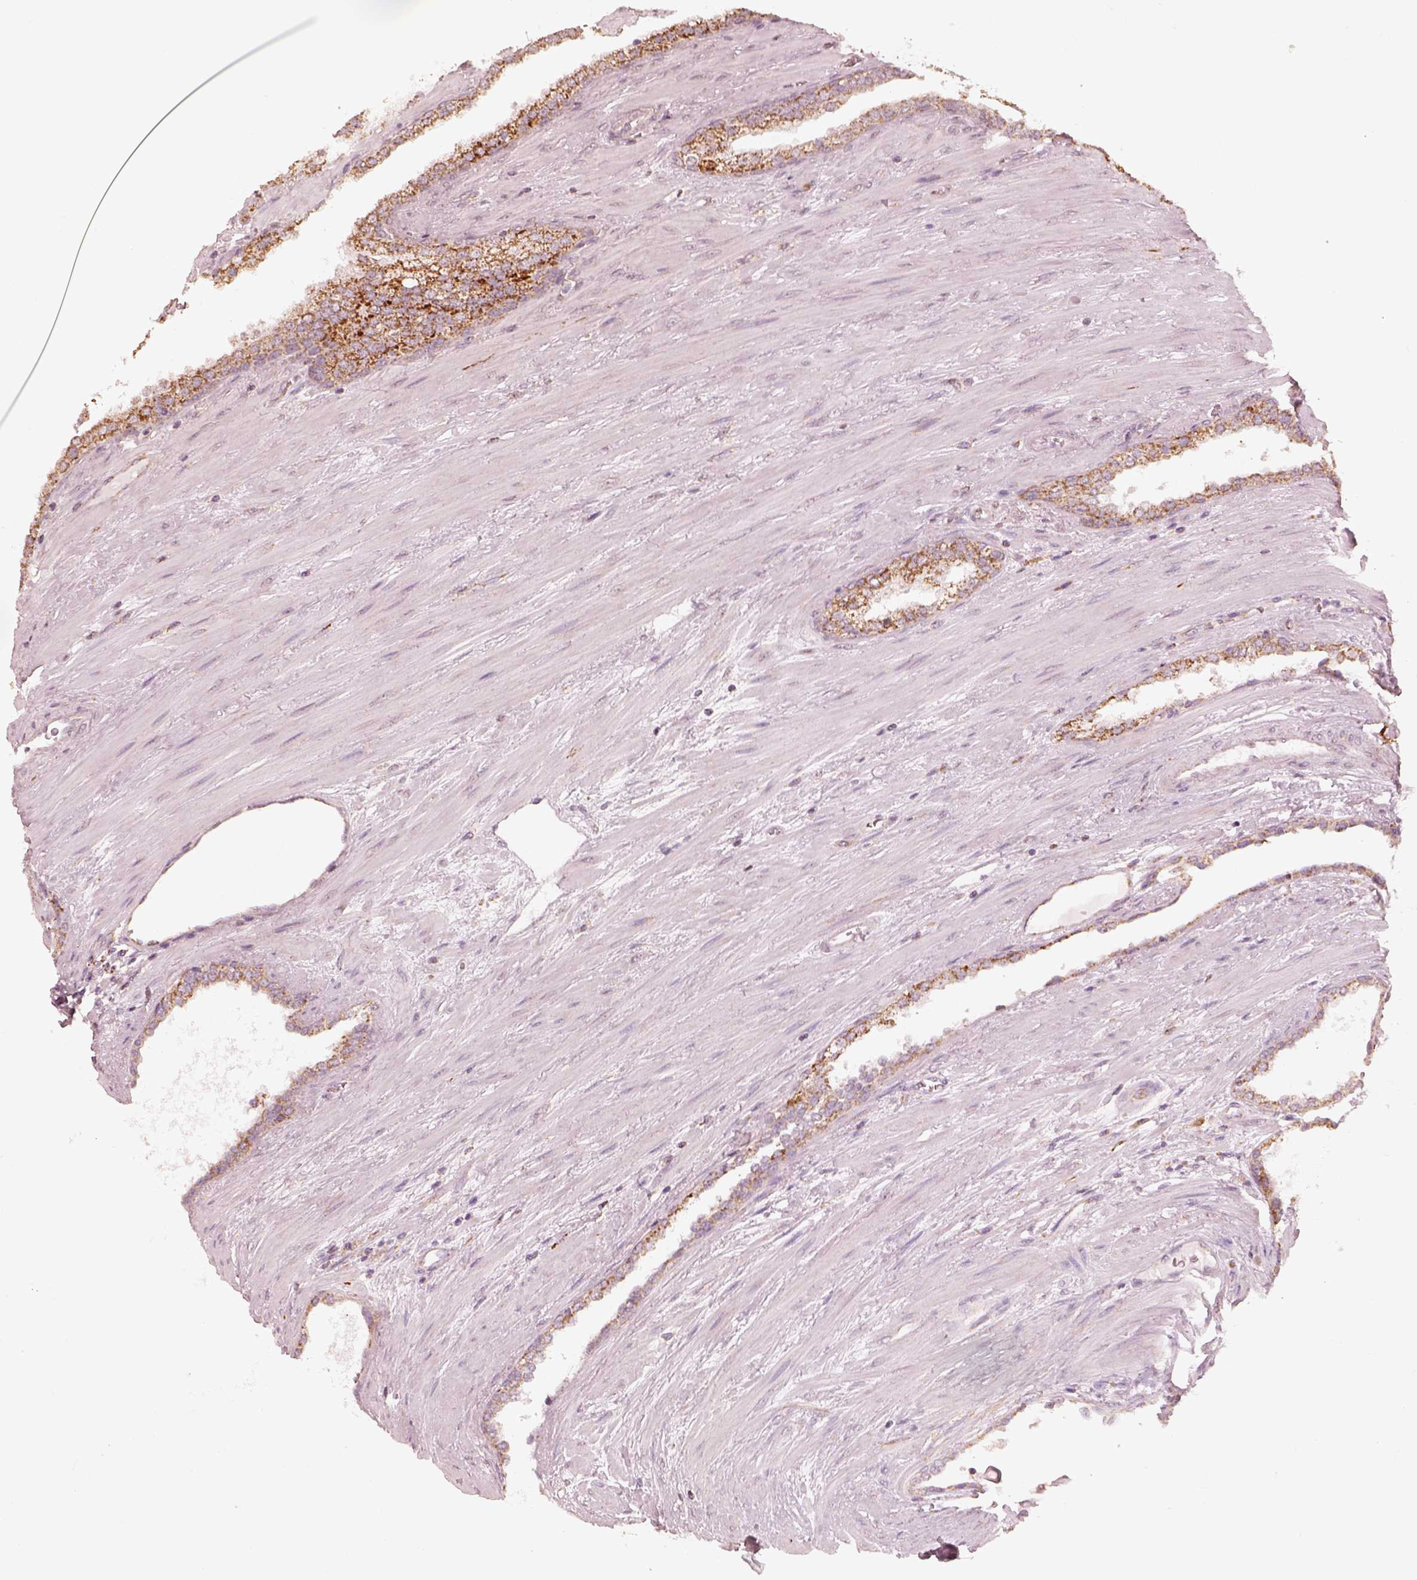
{"staining": {"intensity": "strong", "quantity": ">75%", "location": "cytoplasmic/membranous"}, "tissue": "prostate cancer", "cell_type": "Tumor cells", "image_type": "cancer", "snomed": [{"axis": "morphology", "description": "Adenocarcinoma, NOS"}, {"axis": "topography", "description": "Prostate"}], "caption": "Protein staining reveals strong cytoplasmic/membranous expression in approximately >75% of tumor cells in adenocarcinoma (prostate). (DAB (3,3'-diaminobenzidine) = brown stain, brightfield microscopy at high magnification).", "gene": "ENTPD6", "patient": {"sex": "male", "age": 67}}